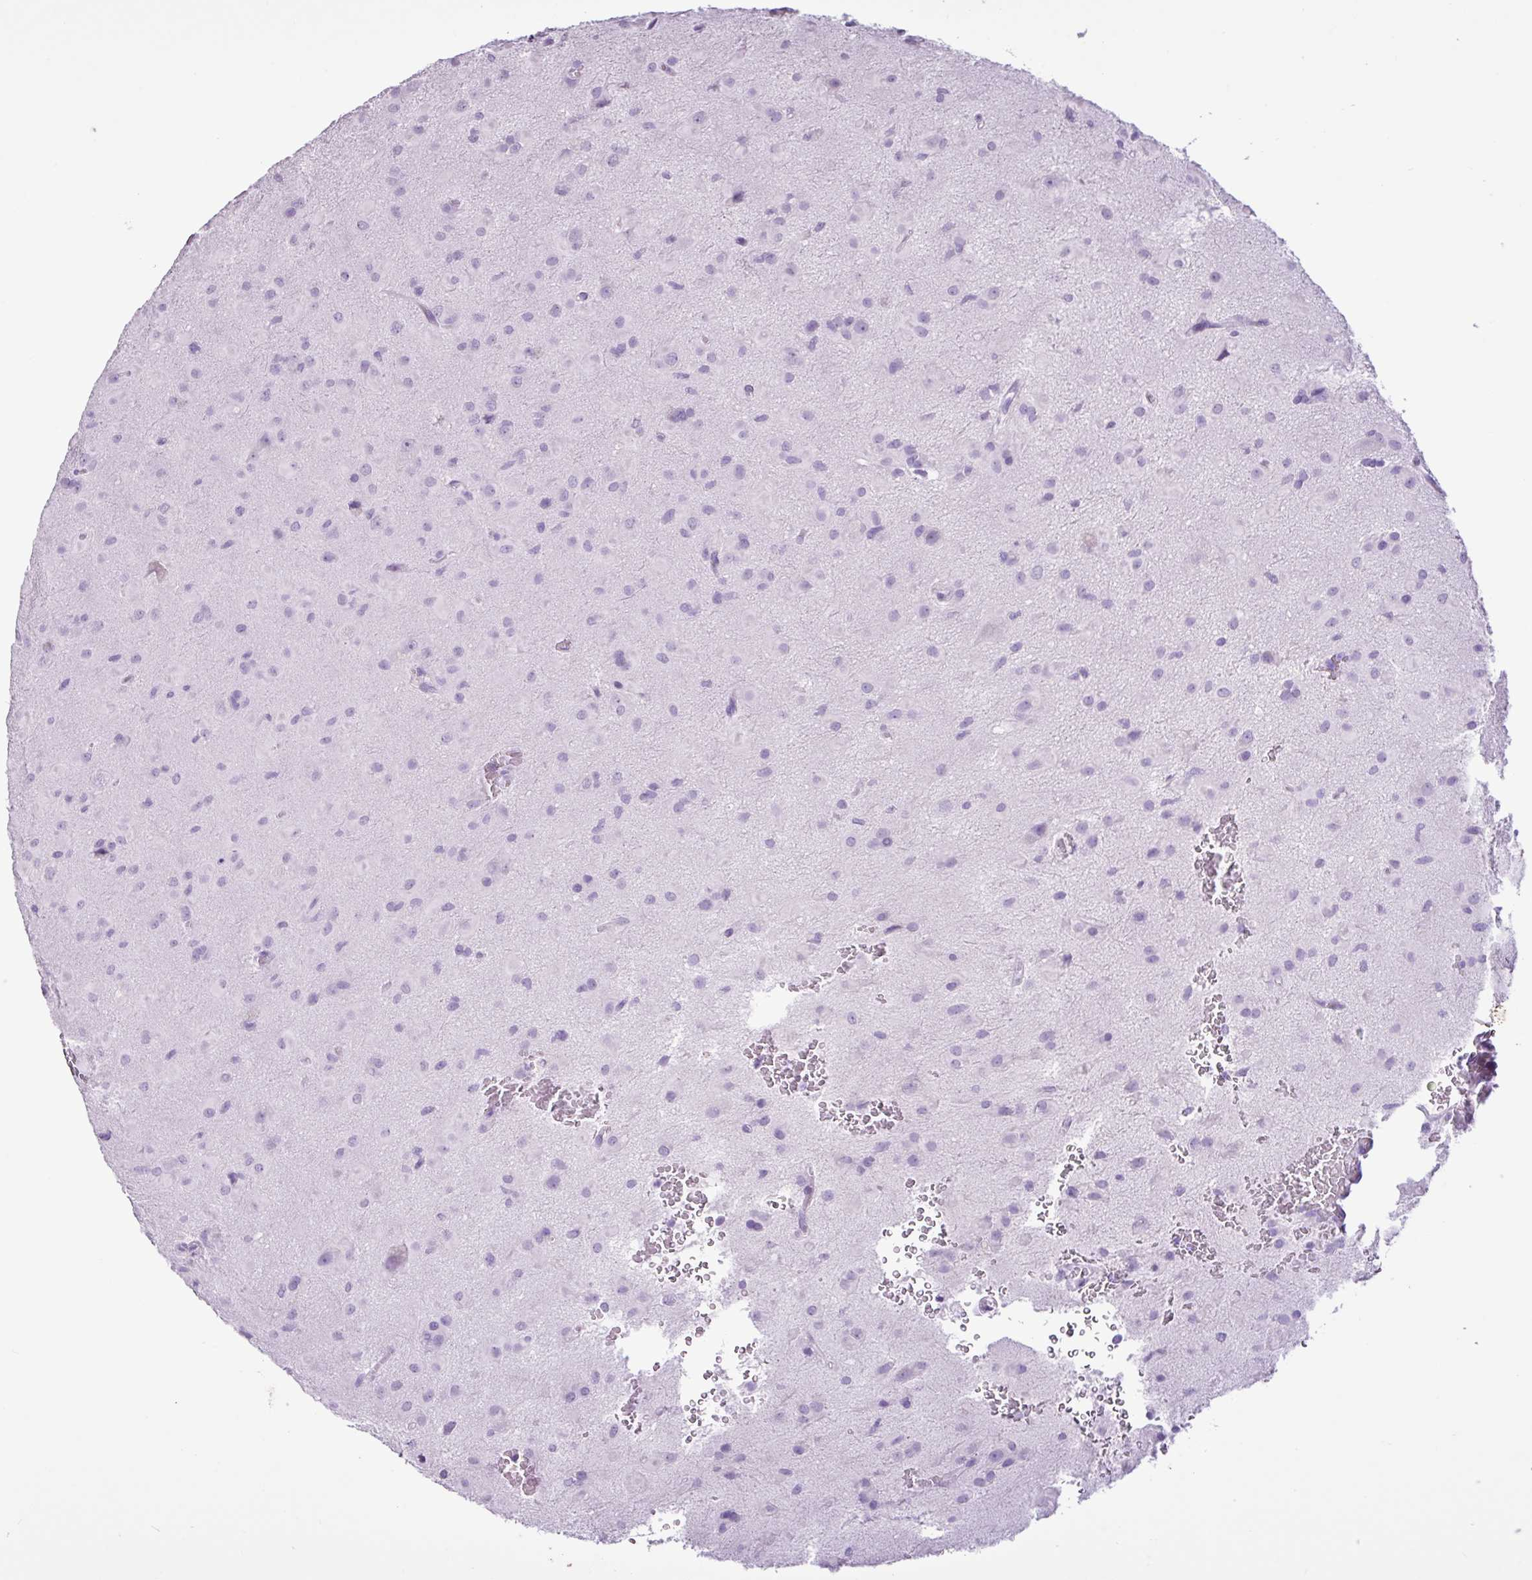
{"staining": {"intensity": "negative", "quantity": "none", "location": "none"}, "tissue": "glioma", "cell_type": "Tumor cells", "image_type": "cancer", "snomed": [{"axis": "morphology", "description": "Glioma, malignant, Low grade"}, {"axis": "topography", "description": "Brain"}], "caption": "Immunohistochemistry (IHC) photomicrograph of neoplastic tissue: malignant glioma (low-grade) stained with DAB (3,3'-diaminobenzidine) exhibits no significant protein expression in tumor cells. The staining is performed using DAB brown chromogen with nuclei counter-stained in using hematoxylin.", "gene": "PGR", "patient": {"sex": "male", "age": 58}}